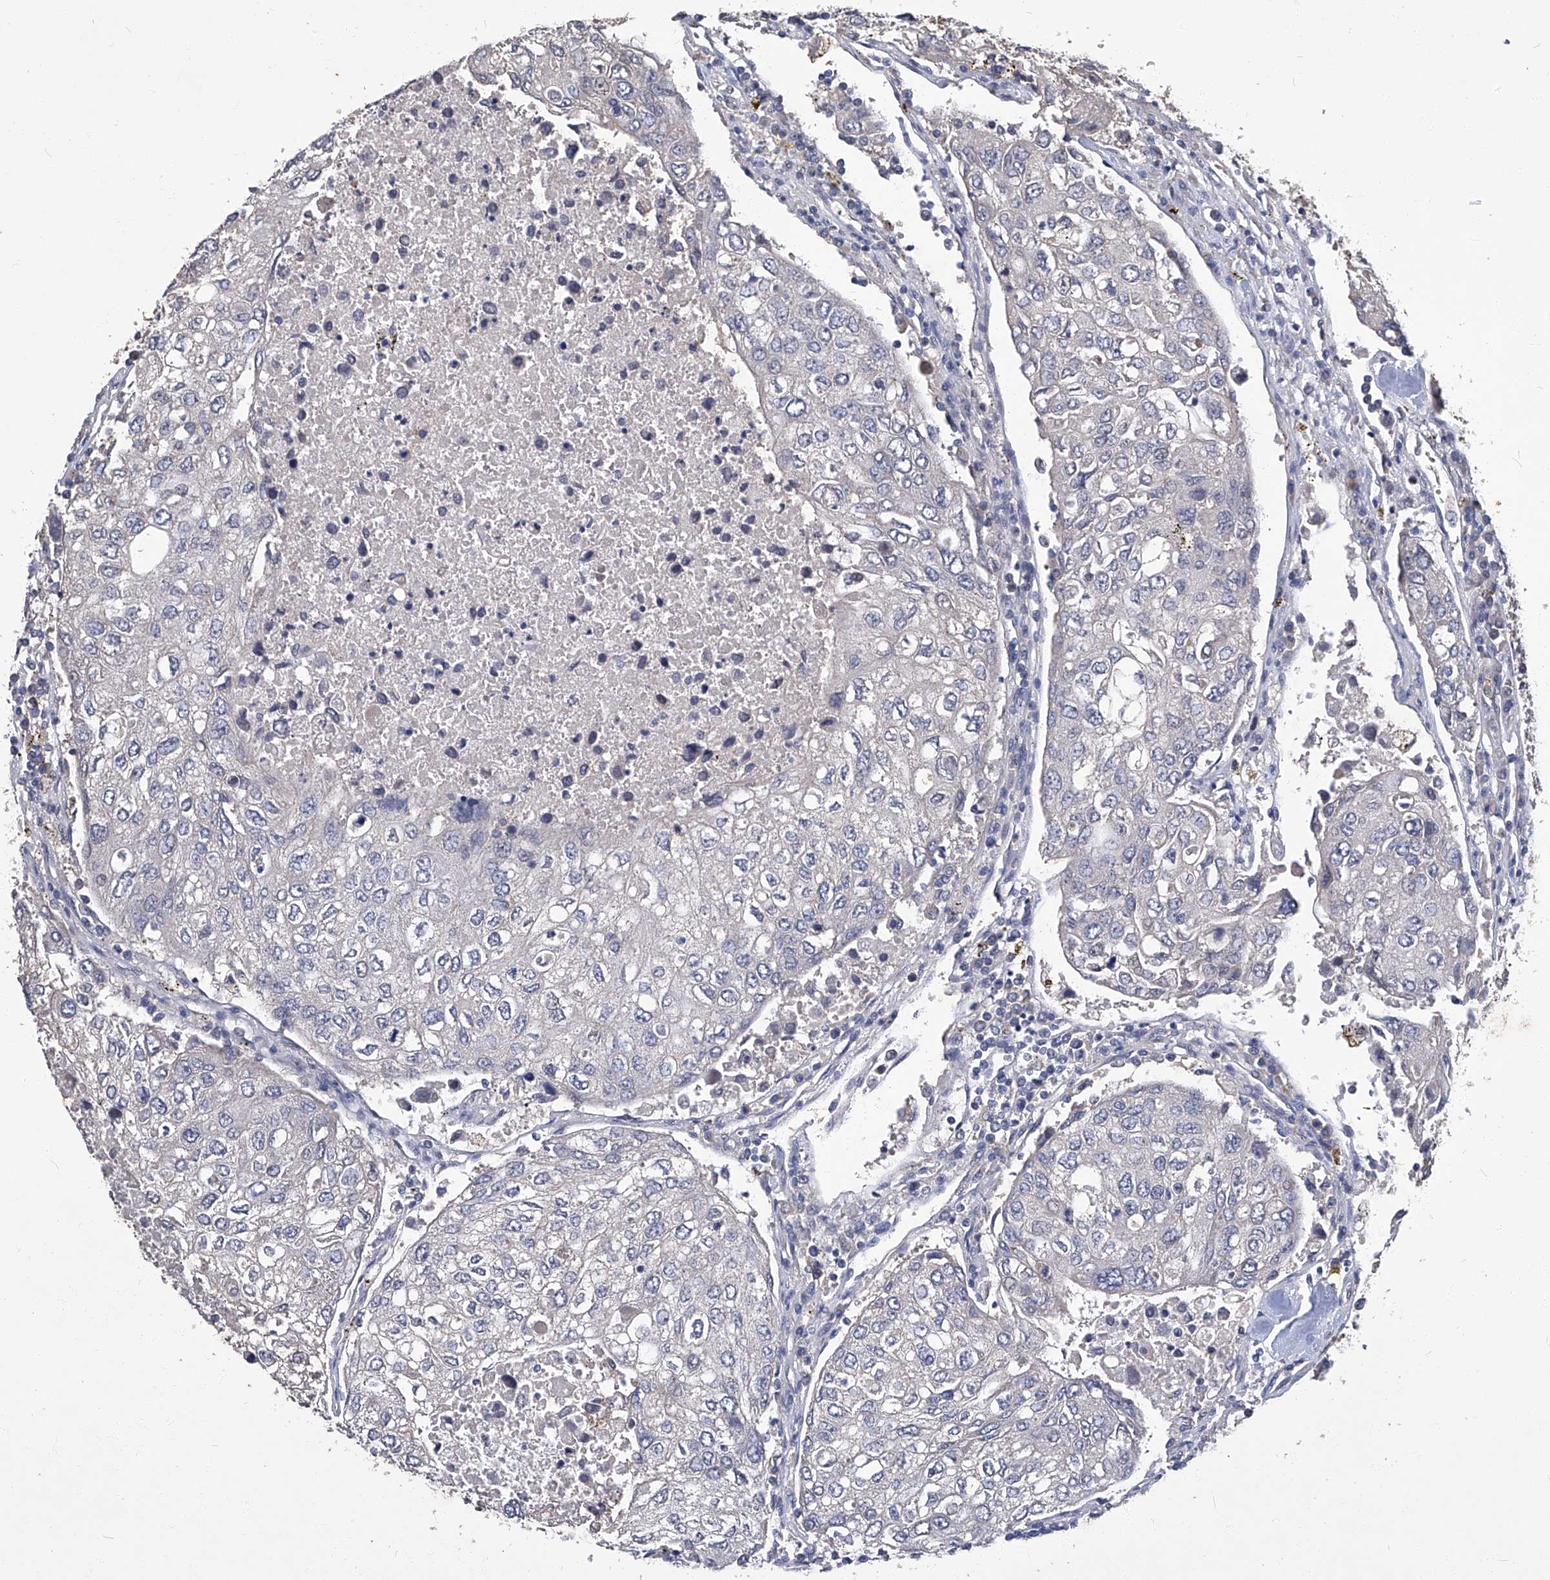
{"staining": {"intensity": "negative", "quantity": "none", "location": "none"}, "tissue": "urothelial cancer", "cell_type": "Tumor cells", "image_type": "cancer", "snomed": [{"axis": "morphology", "description": "Urothelial carcinoma, High grade"}, {"axis": "topography", "description": "Lymph node"}, {"axis": "topography", "description": "Urinary bladder"}], "caption": "Photomicrograph shows no protein staining in tumor cells of urothelial cancer tissue.", "gene": "TGFBR1", "patient": {"sex": "male", "age": 51}}